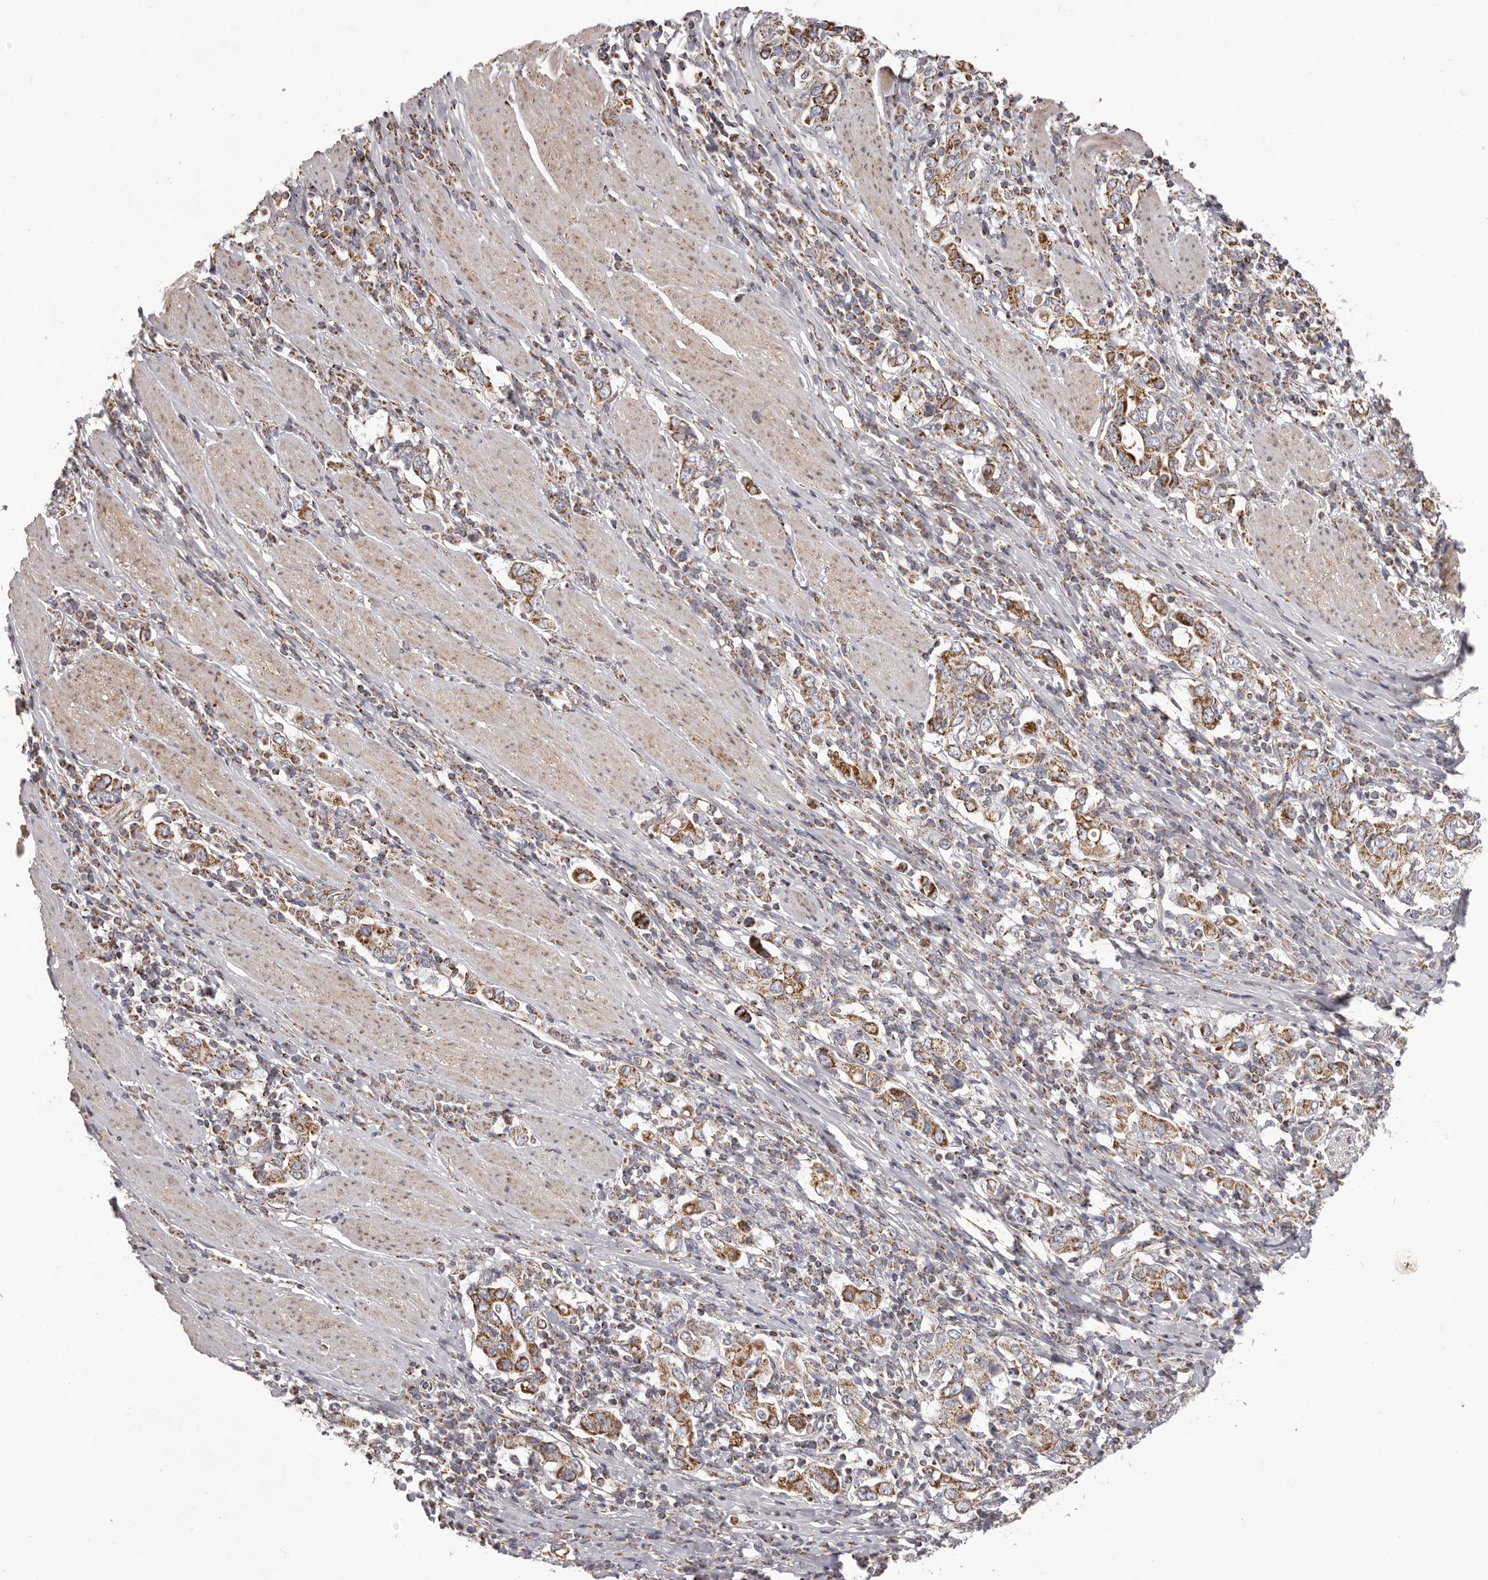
{"staining": {"intensity": "strong", "quantity": "25%-75%", "location": "cytoplasmic/membranous"}, "tissue": "stomach cancer", "cell_type": "Tumor cells", "image_type": "cancer", "snomed": [{"axis": "morphology", "description": "Adenocarcinoma, NOS"}, {"axis": "topography", "description": "Stomach, upper"}], "caption": "Protein staining displays strong cytoplasmic/membranous staining in about 25%-75% of tumor cells in adenocarcinoma (stomach).", "gene": "CHRM2", "patient": {"sex": "male", "age": 62}}